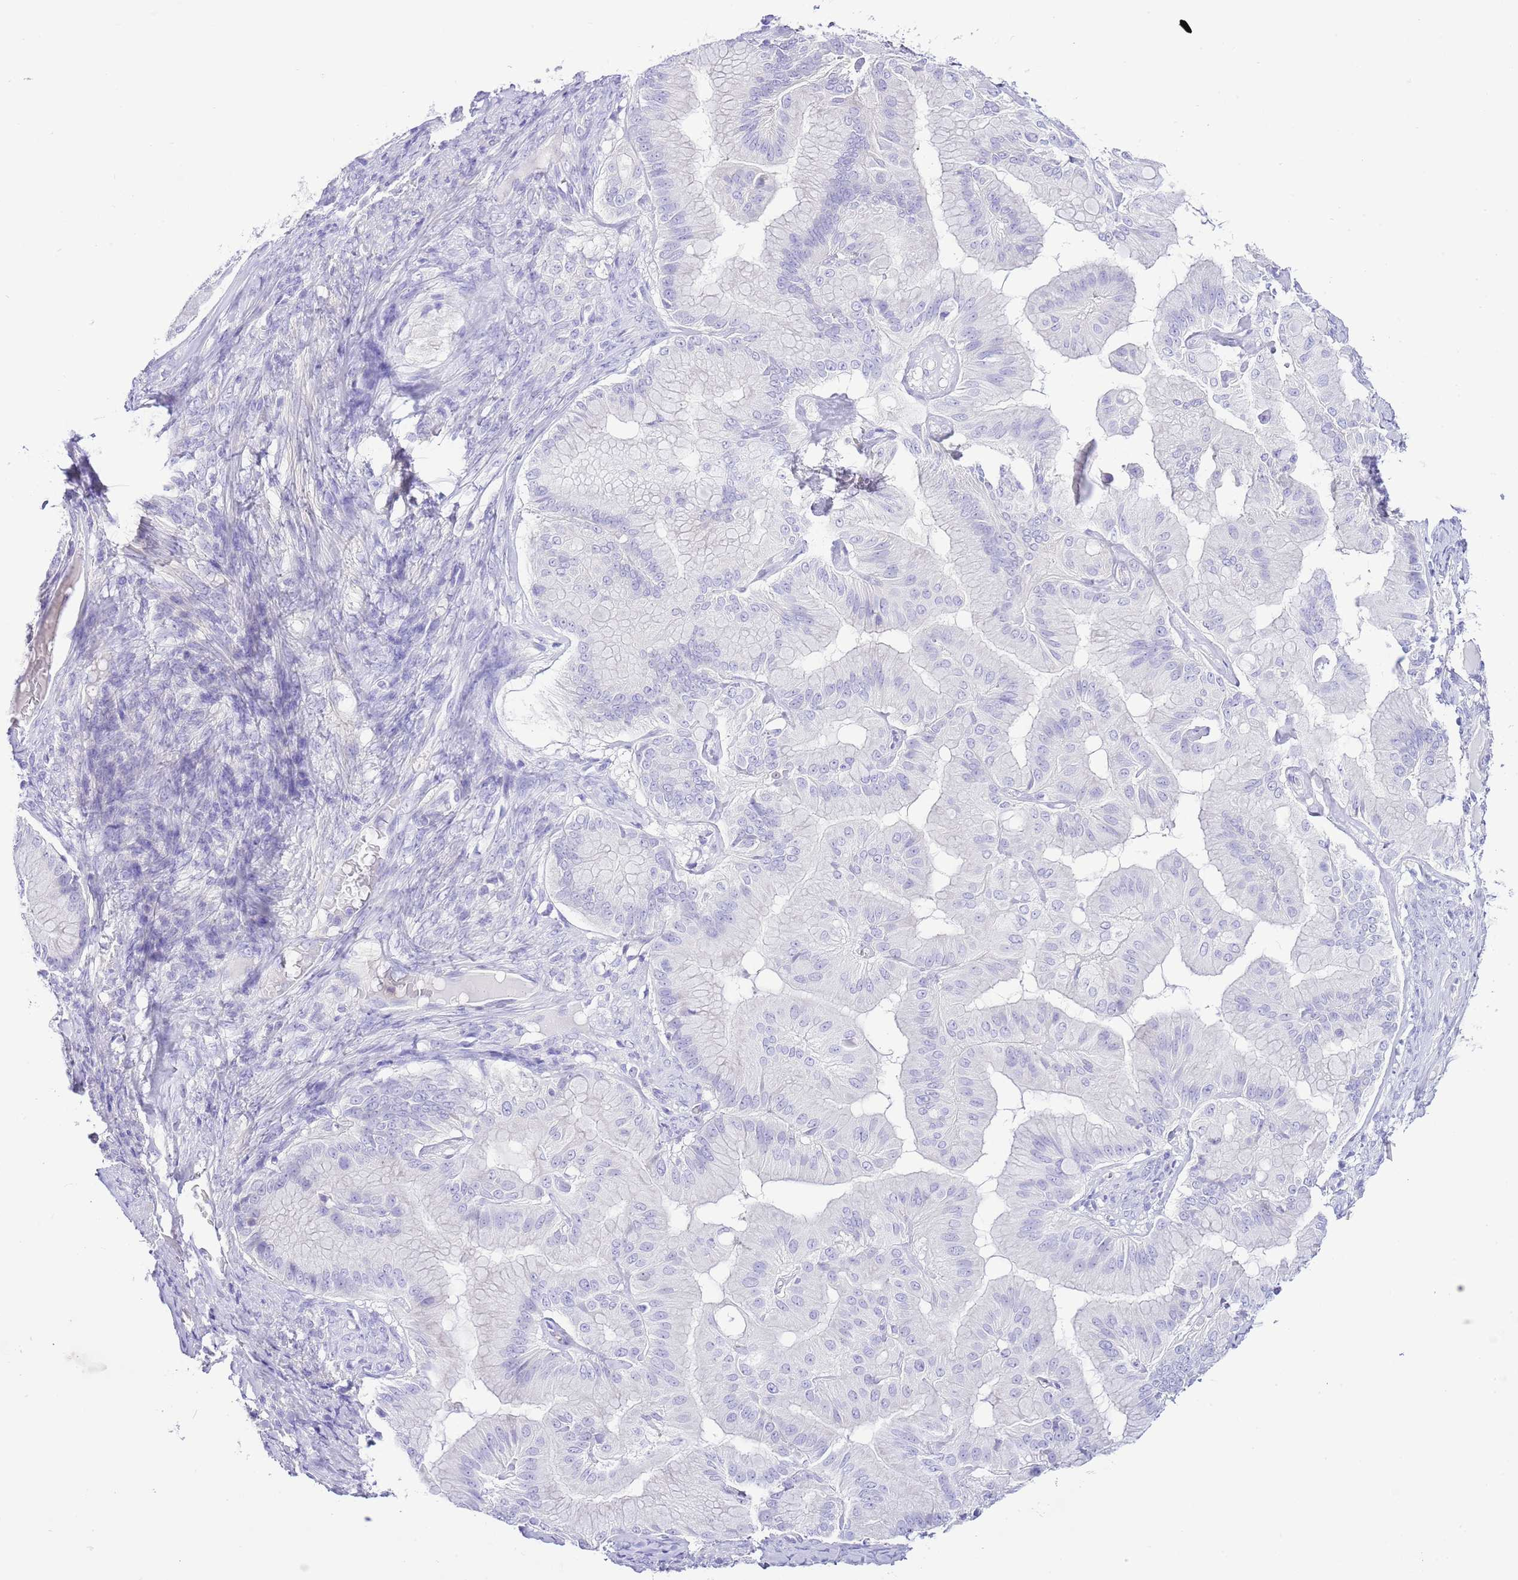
{"staining": {"intensity": "negative", "quantity": "none", "location": "none"}, "tissue": "ovarian cancer", "cell_type": "Tumor cells", "image_type": "cancer", "snomed": [{"axis": "morphology", "description": "Cystadenocarcinoma, mucinous, NOS"}, {"axis": "topography", "description": "Ovary"}], "caption": "An image of ovarian mucinous cystadenocarcinoma stained for a protein exhibits no brown staining in tumor cells. Brightfield microscopy of immunohistochemistry stained with DAB (3,3'-diaminobenzidine) (brown) and hematoxylin (blue), captured at high magnification.", "gene": "BHLHA15", "patient": {"sex": "female", "age": 61}}